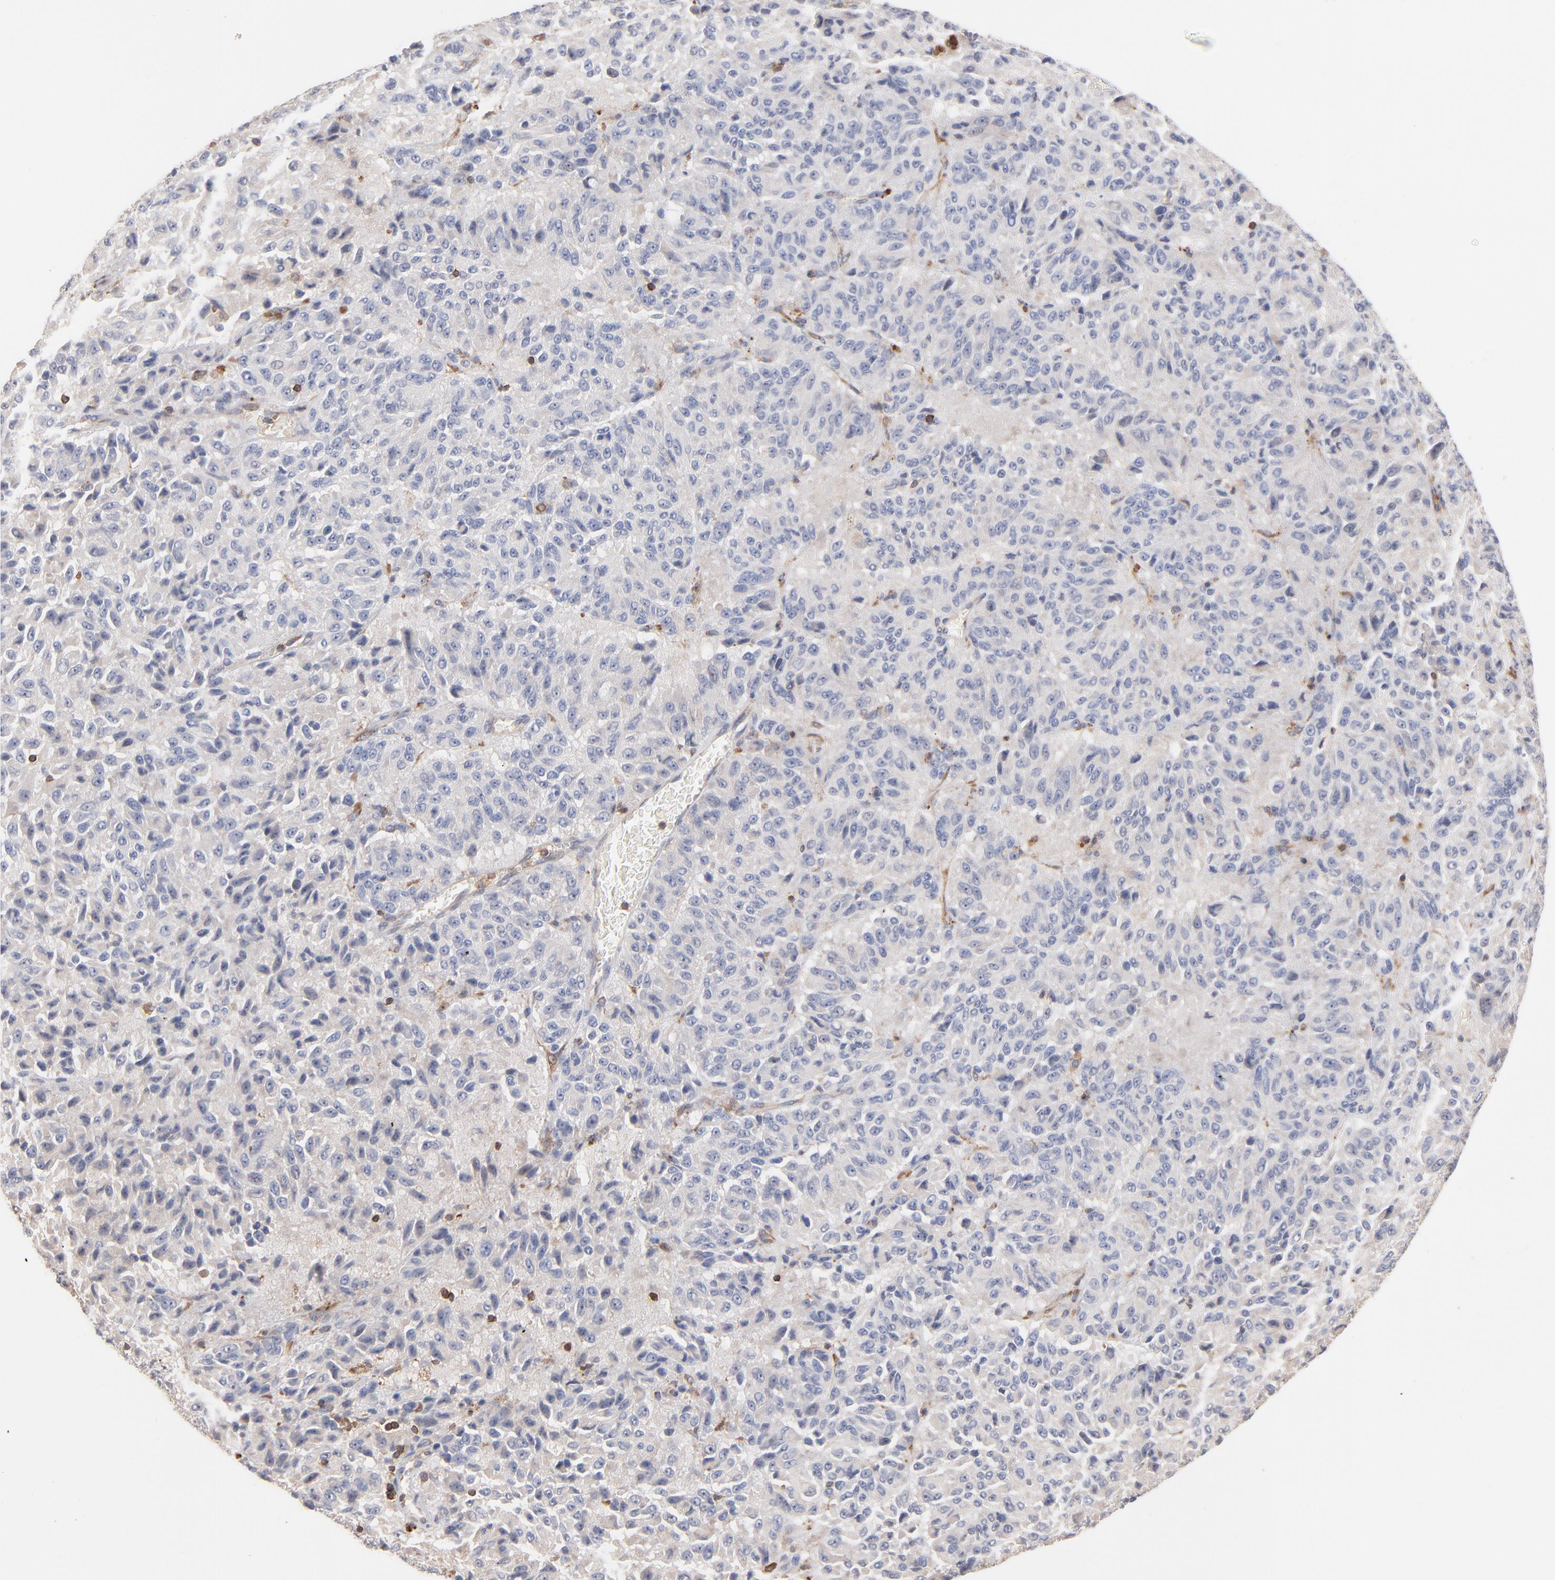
{"staining": {"intensity": "negative", "quantity": "none", "location": "none"}, "tissue": "melanoma", "cell_type": "Tumor cells", "image_type": "cancer", "snomed": [{"axis": "morphology", "description": "Malignant melanoma, Metastatic site"}, {"axis": "topography", "description": "Lung"}], "caption": "A photomicrograph of melanoma stained for a protein reveals no brown staining in tumor cells.", "gene": "WIPF1", "patient": {"sex": "male", "age": 64}}